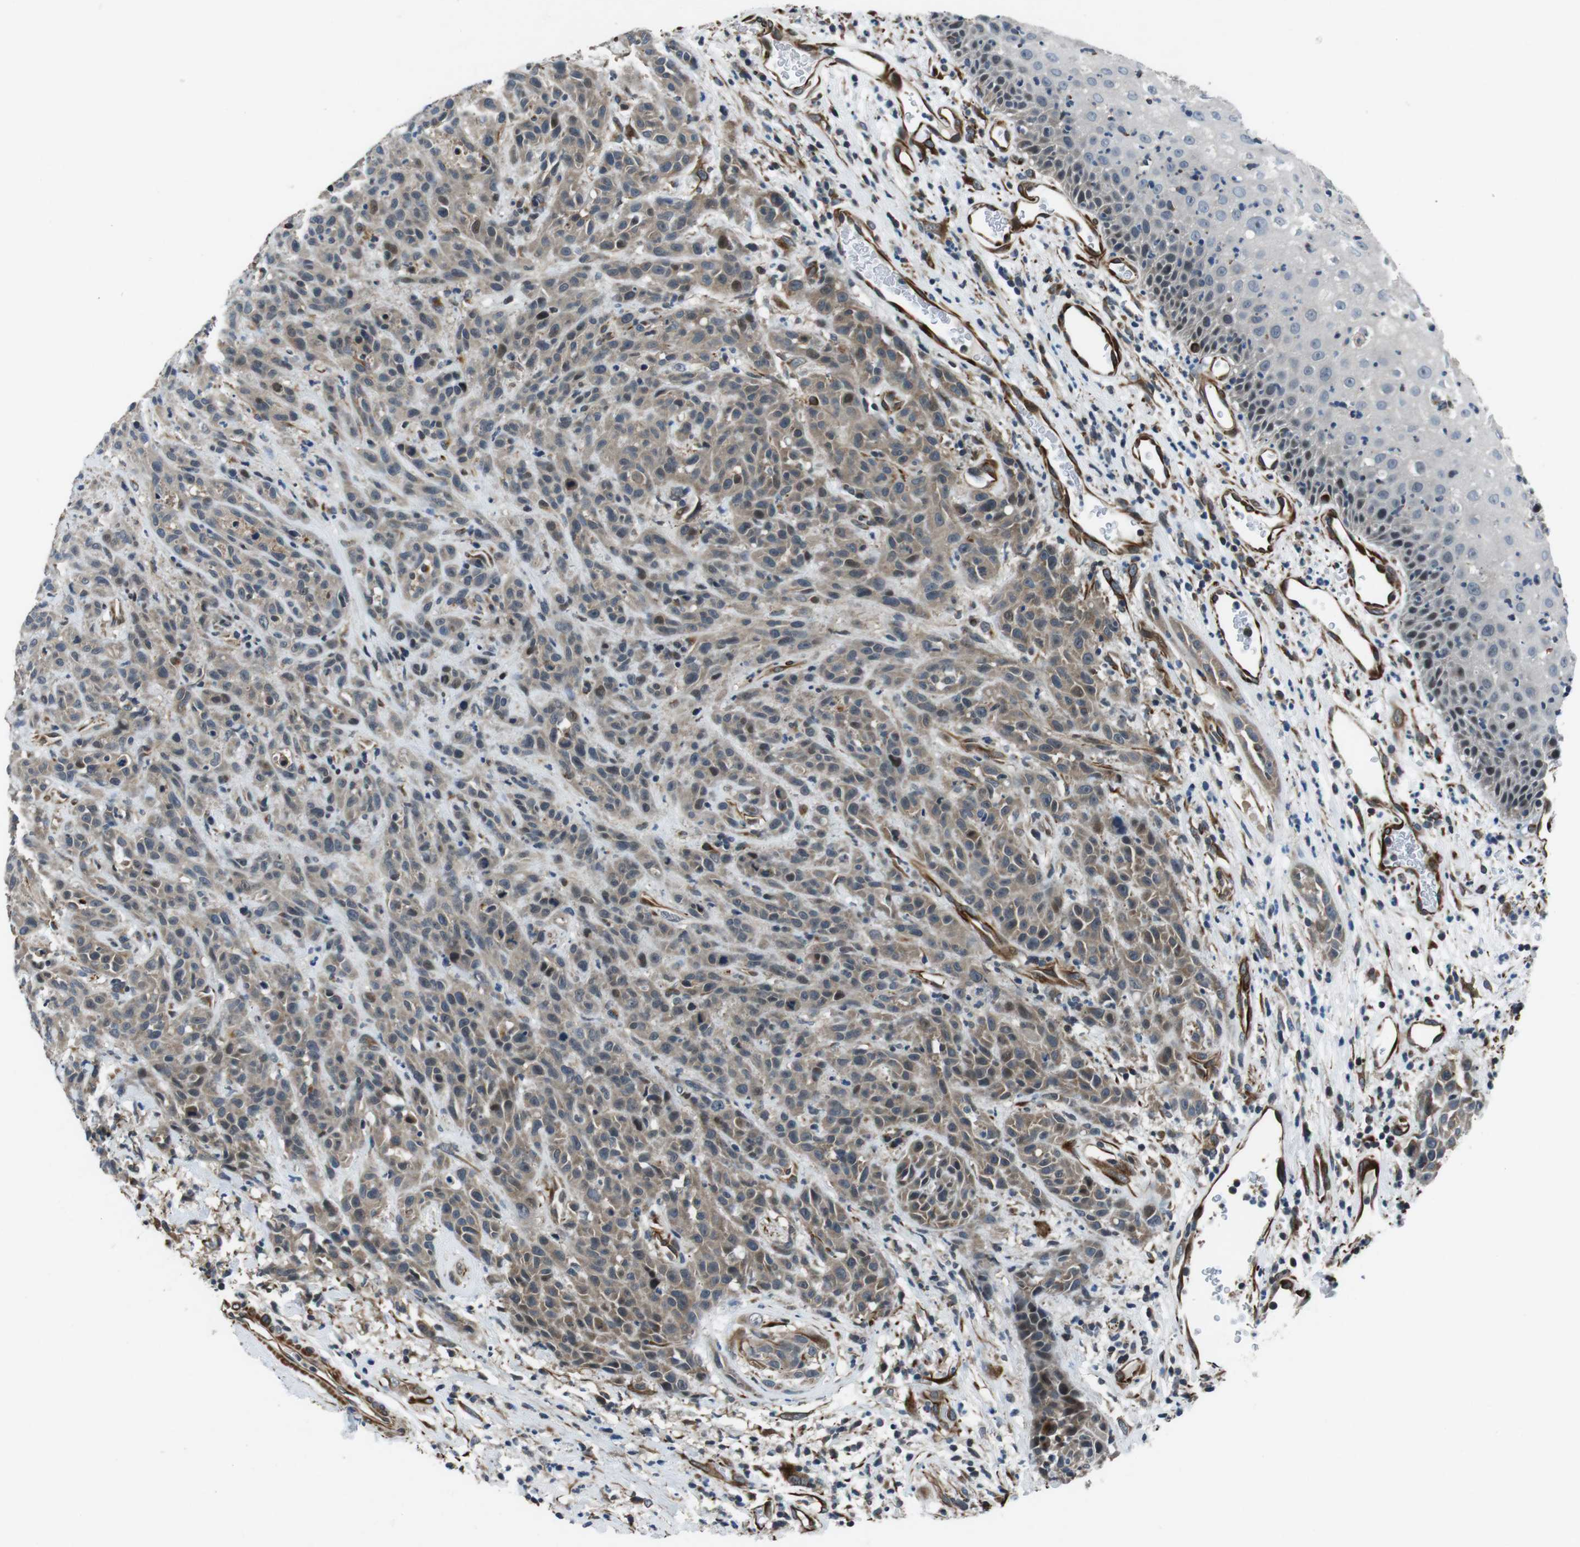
{"staining": {"intensity": "weak", "quantity": "<25%", "location": "cytoplasmic/membranous"}, "tissue": "head and neck cancer", "cell_type": "Tumor cells", "image_type": "cancer", "snomed": [{"axis": "morphology", "description": "Normal tissue, NOS"}, {"axis": "morphology", "description": "Squamous cell carcinoma, NOS"}, {"axis": "topography", "description": "Cartilage tissue"}, {"axis": "topography", "description": "Head-Neck"}], "caption": "Immunohistochemistry of human head and neck cancer shows no positivity in tumor cells.", "gene": "LRRC49", "patient": {"sex": "male", "age": 62}}